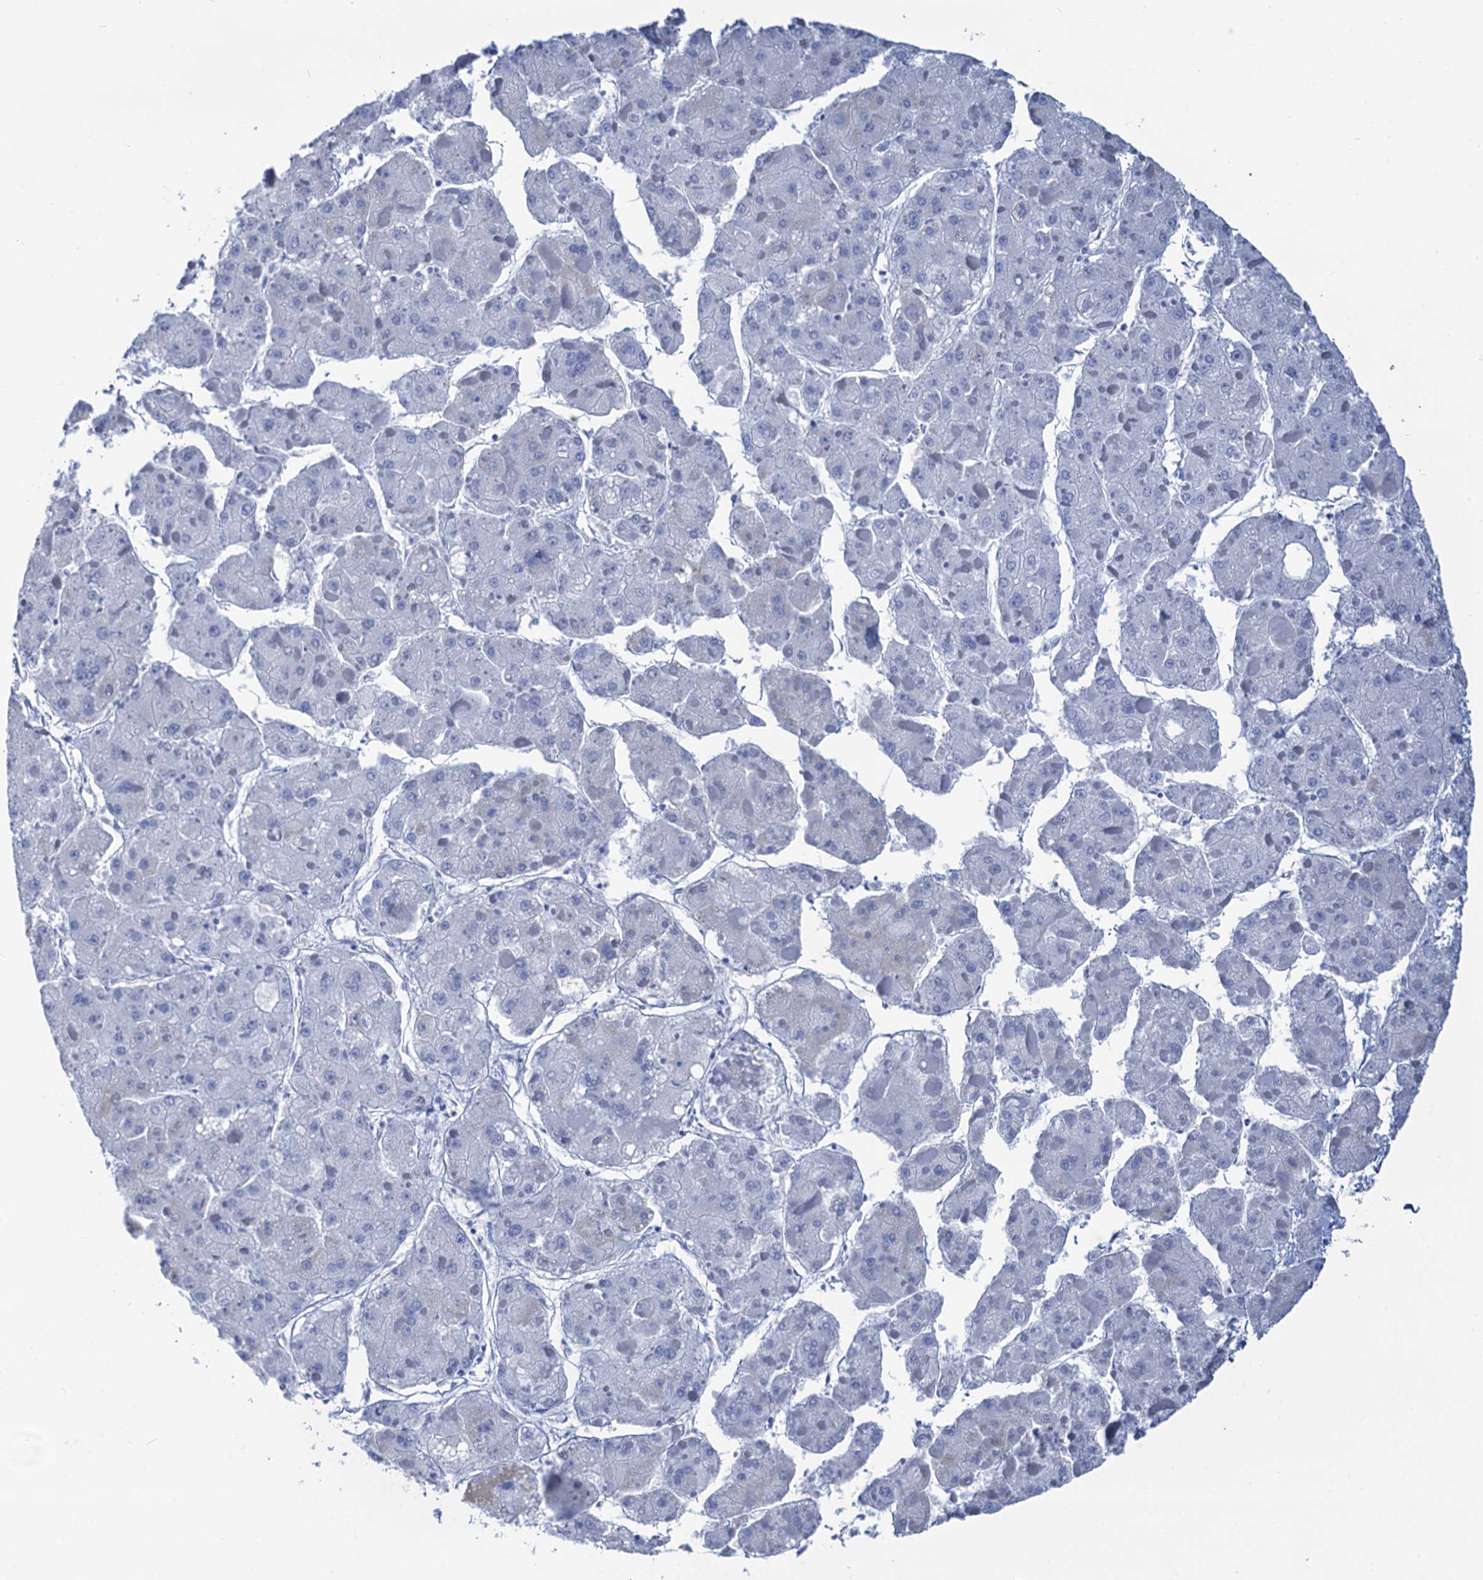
{"staining": {"intensity": "negative", "quantity": "none", "location": "none"}, "tissue": "liver cancer", "cell_type": "Tumor cells", "image_type": "cancer", "snomed": [{"axis": "morphology", "description": "Carcinoma, Hepatocellular, NOS"}, {"axis": "topography", "description": "Liver"}], "caption": "Photomicrograph shows no protein positivity in tumor cells of hepatocellular carcinoma (liver) tissue.", "gene": "CABYR", "patient": {"sex": "female", "age": 73}}